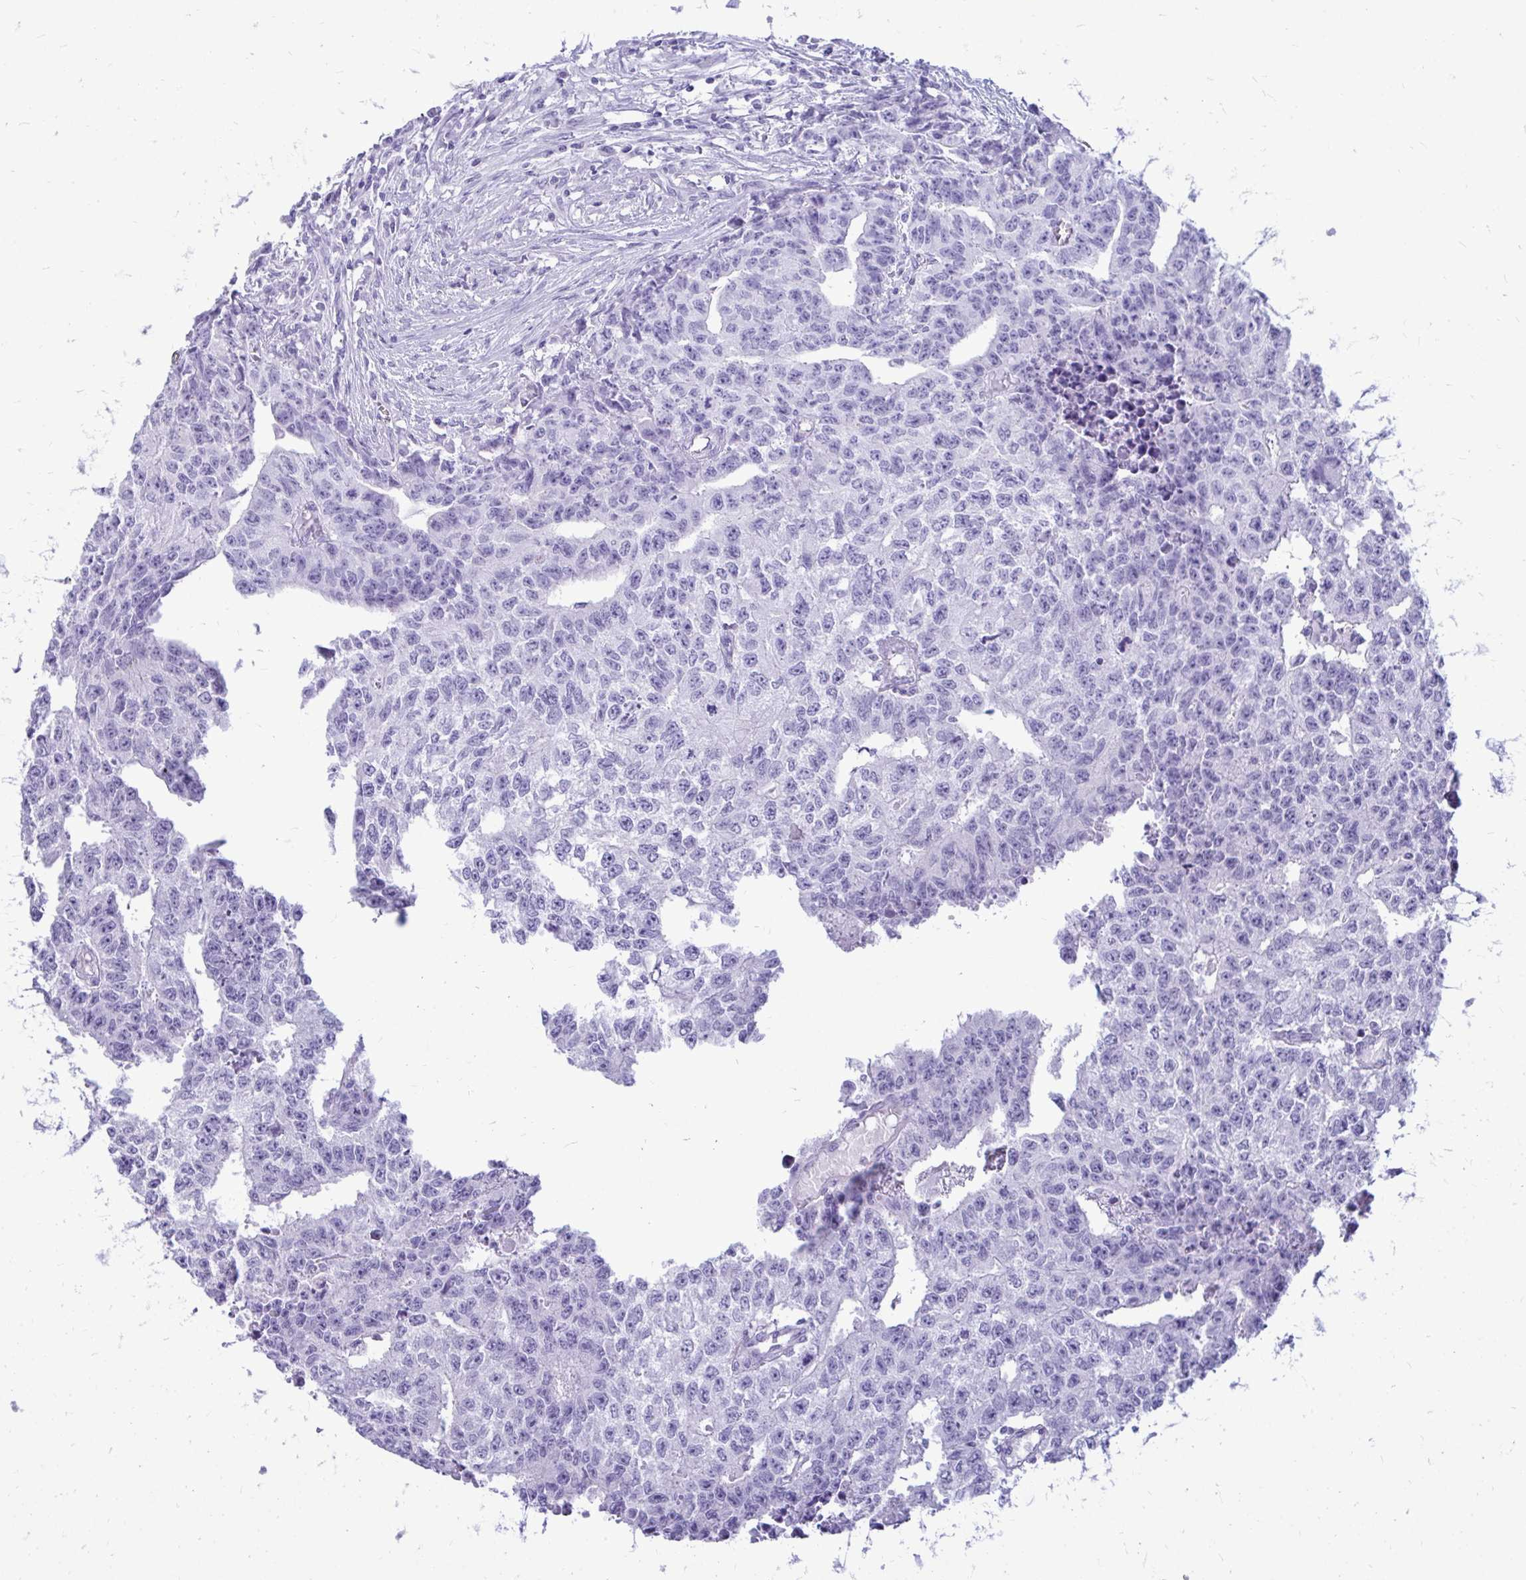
{"staining": {"intensity": "negative", "quantity": "none", "location": "none"}, "tissue": "testis cancer", "cell_type": "Tumor cells", "image_type": "cancer", "snomed": [{"axis": "morphology", "description": "Carcinoma, Embryonal, NOS"}, {"axis": "morphology", "description": "Teratoma, malignant, NOS"}, {"axis": "topography", "description": "Testis"}], "caption": "This is a photomicrograph of immunohistochemistry (IHC) staining of malignant teratoma (testis), which shows no staining in tumor cells.", "gene": "OR10R2", "patient": {"sex": "male", "age": 24}}